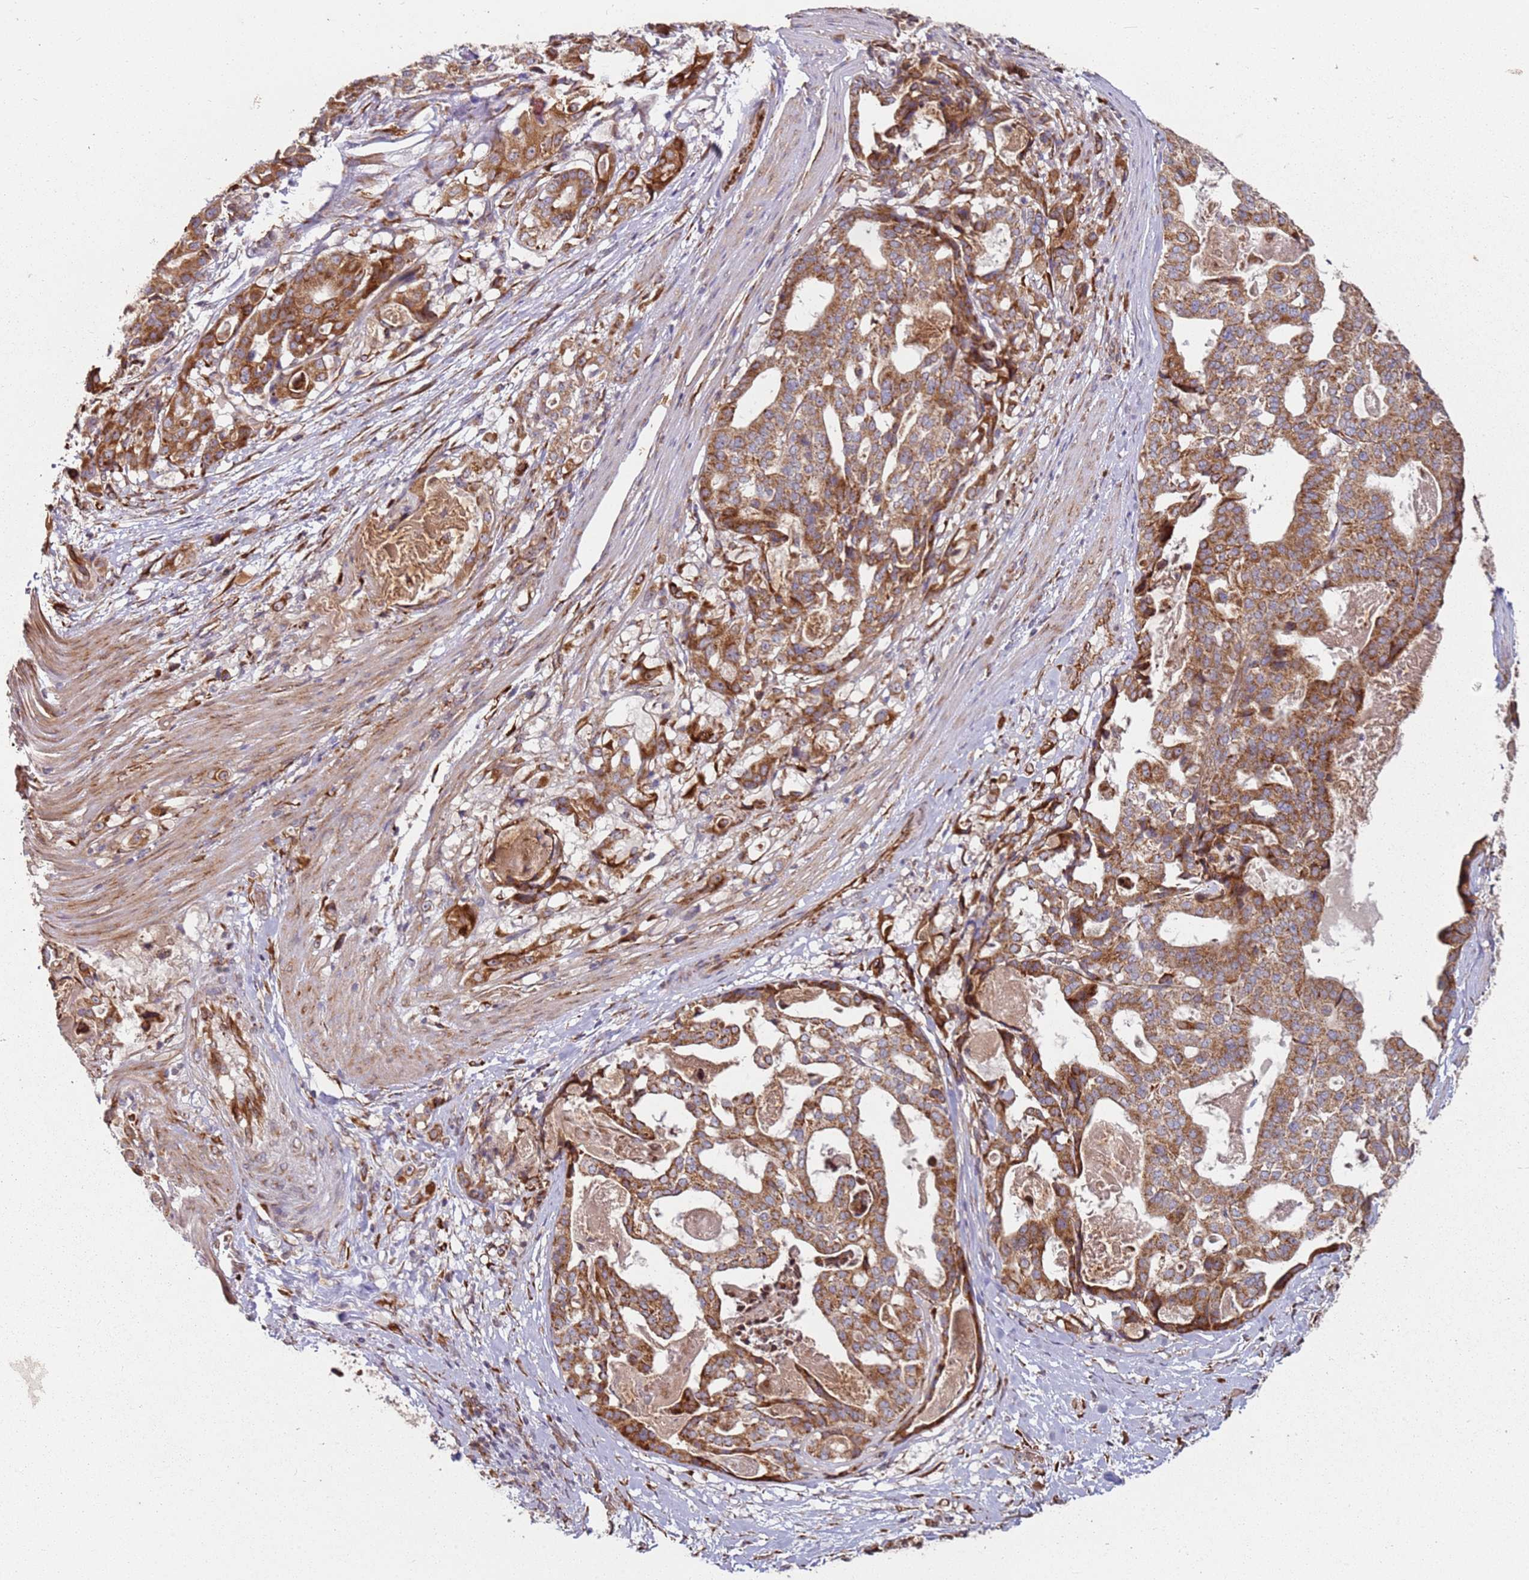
{"staining": {"intensity": "strong", "quantity": ">75%", "location": "cytoplasmic/membranous"}, "tissue": "stomach cancer", "cell_type": "Tumor cells", "image_type": "cancer", "snomed": [{"axis": "morphology", "description": "Adenocarcinoma, NOS"}, {"axis": "topography", "description": "Stomach"}], "caption": "Immunohistochemical staining of human stomach cancer exhibits high levels of strong cytoplasmic/membranous protein positivity in approximately >75% of tumor cells.", "gene": "ARFRP1", "patient": {"sex": "male", "age": 48}}